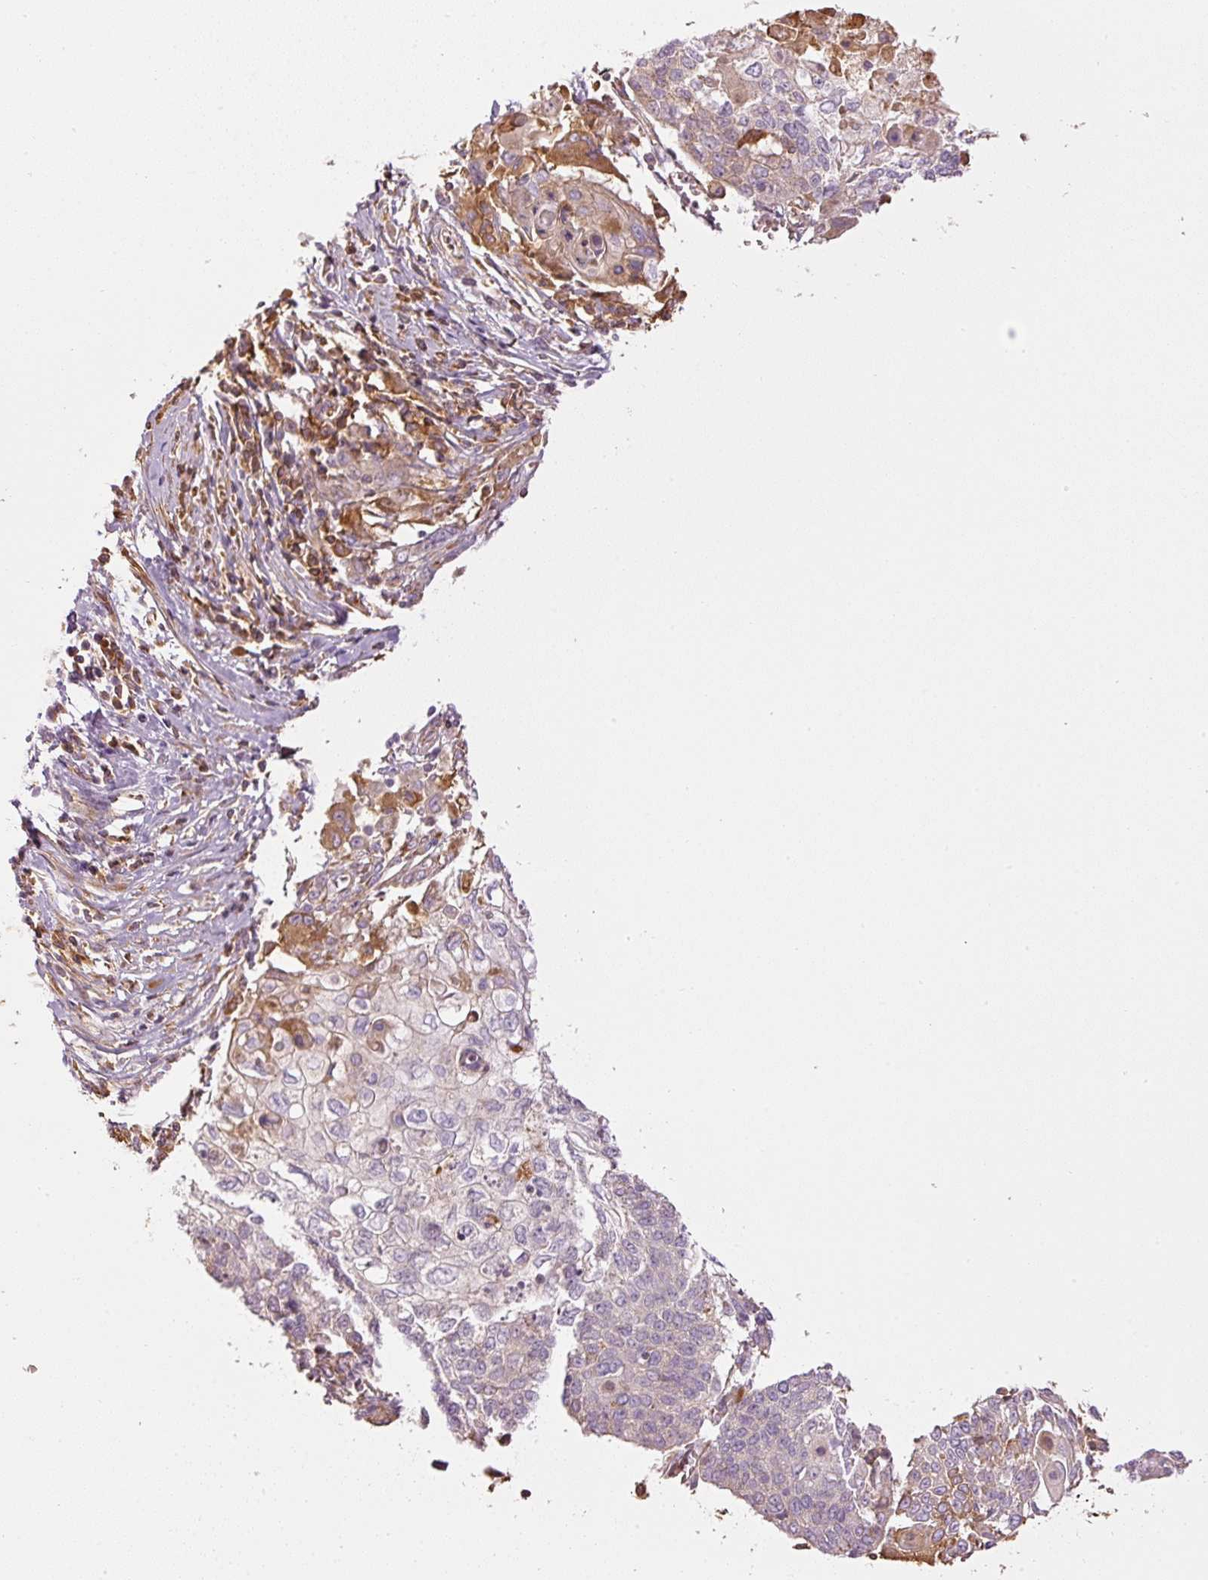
{"staining": {"intensity": "moderate", "quantity": "<25%", "location": "cytoplasmic/membranous"}, "tissue": "cervical cancer", "cell_type": "Tumor cells", "image_type": "cancer", "snomed": [{"axis": "morphology", "description": "Squamous cell carcinoma, NOS"}, {"axis": "topography", "description": "Cervix"}], "caption": "This photomicrograph exhibits IHC staining of squamous cell carcinoma (cervical), with low moderate cytoplasmic/membranous positivity in about <25% of tumor cells.", "gene": "SERPING1", "patient": {"sex": "female", "age": 39}}